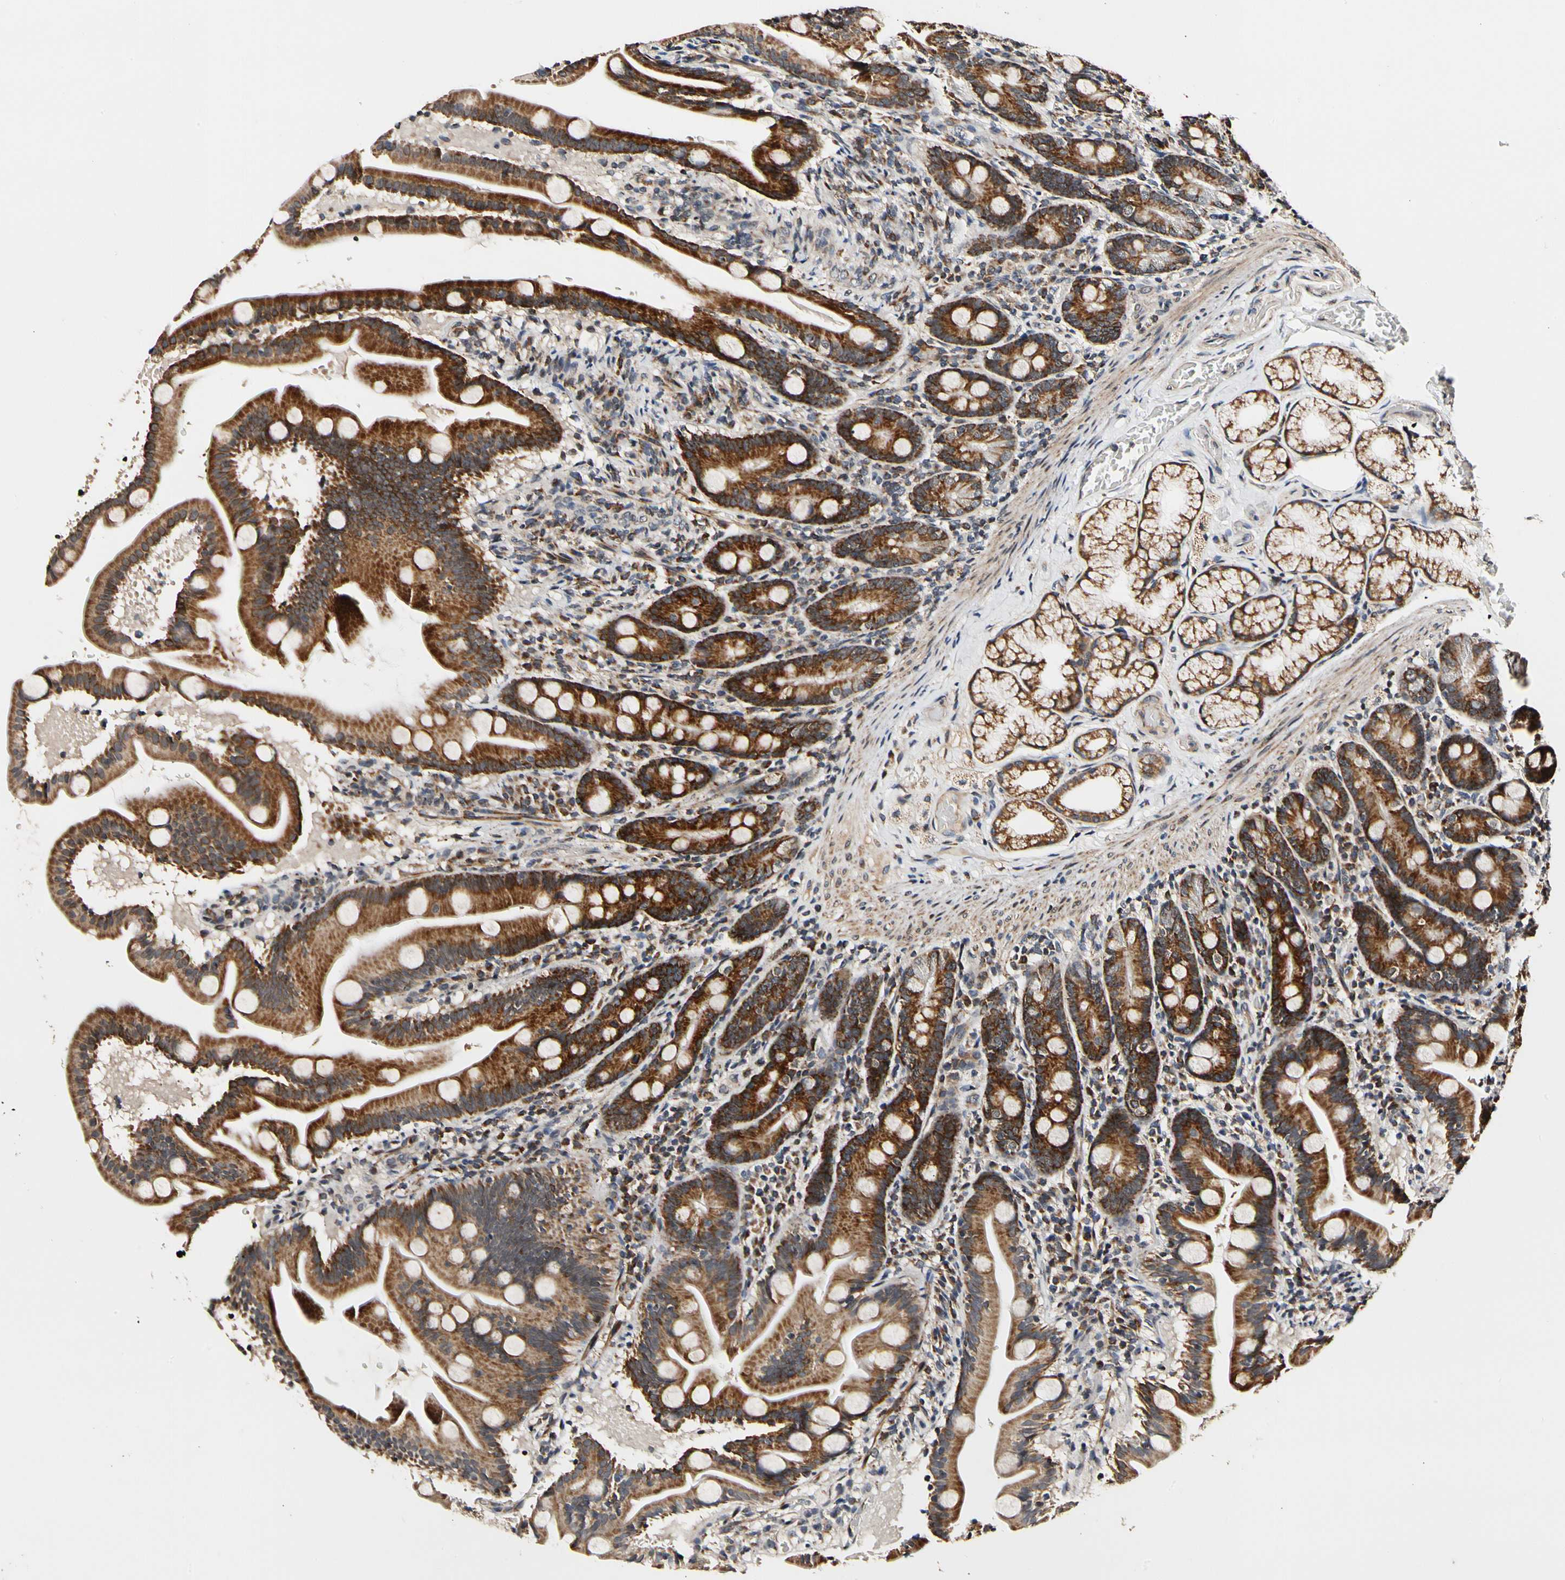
{"staining": {"intensity": "strong", "quantity": ">75%", "location": "cytoplasmic/membranous"}, "tissue": "duodenum", "cell_type": "Glandular cells", "image_type": "normal", "snomed": [{"axis": "morphology", "description": "Normal tissue, NOS"}, {"axis": "topography", "description": "Duodenum"}], "caption": "IHC of unremarkable human duodenum shows high levels of strong cytoplasmic/membranous staining in about >75% of glandular cells.", "gene": "KHDC4", "patient": {"sex": "male", "age": 54}}